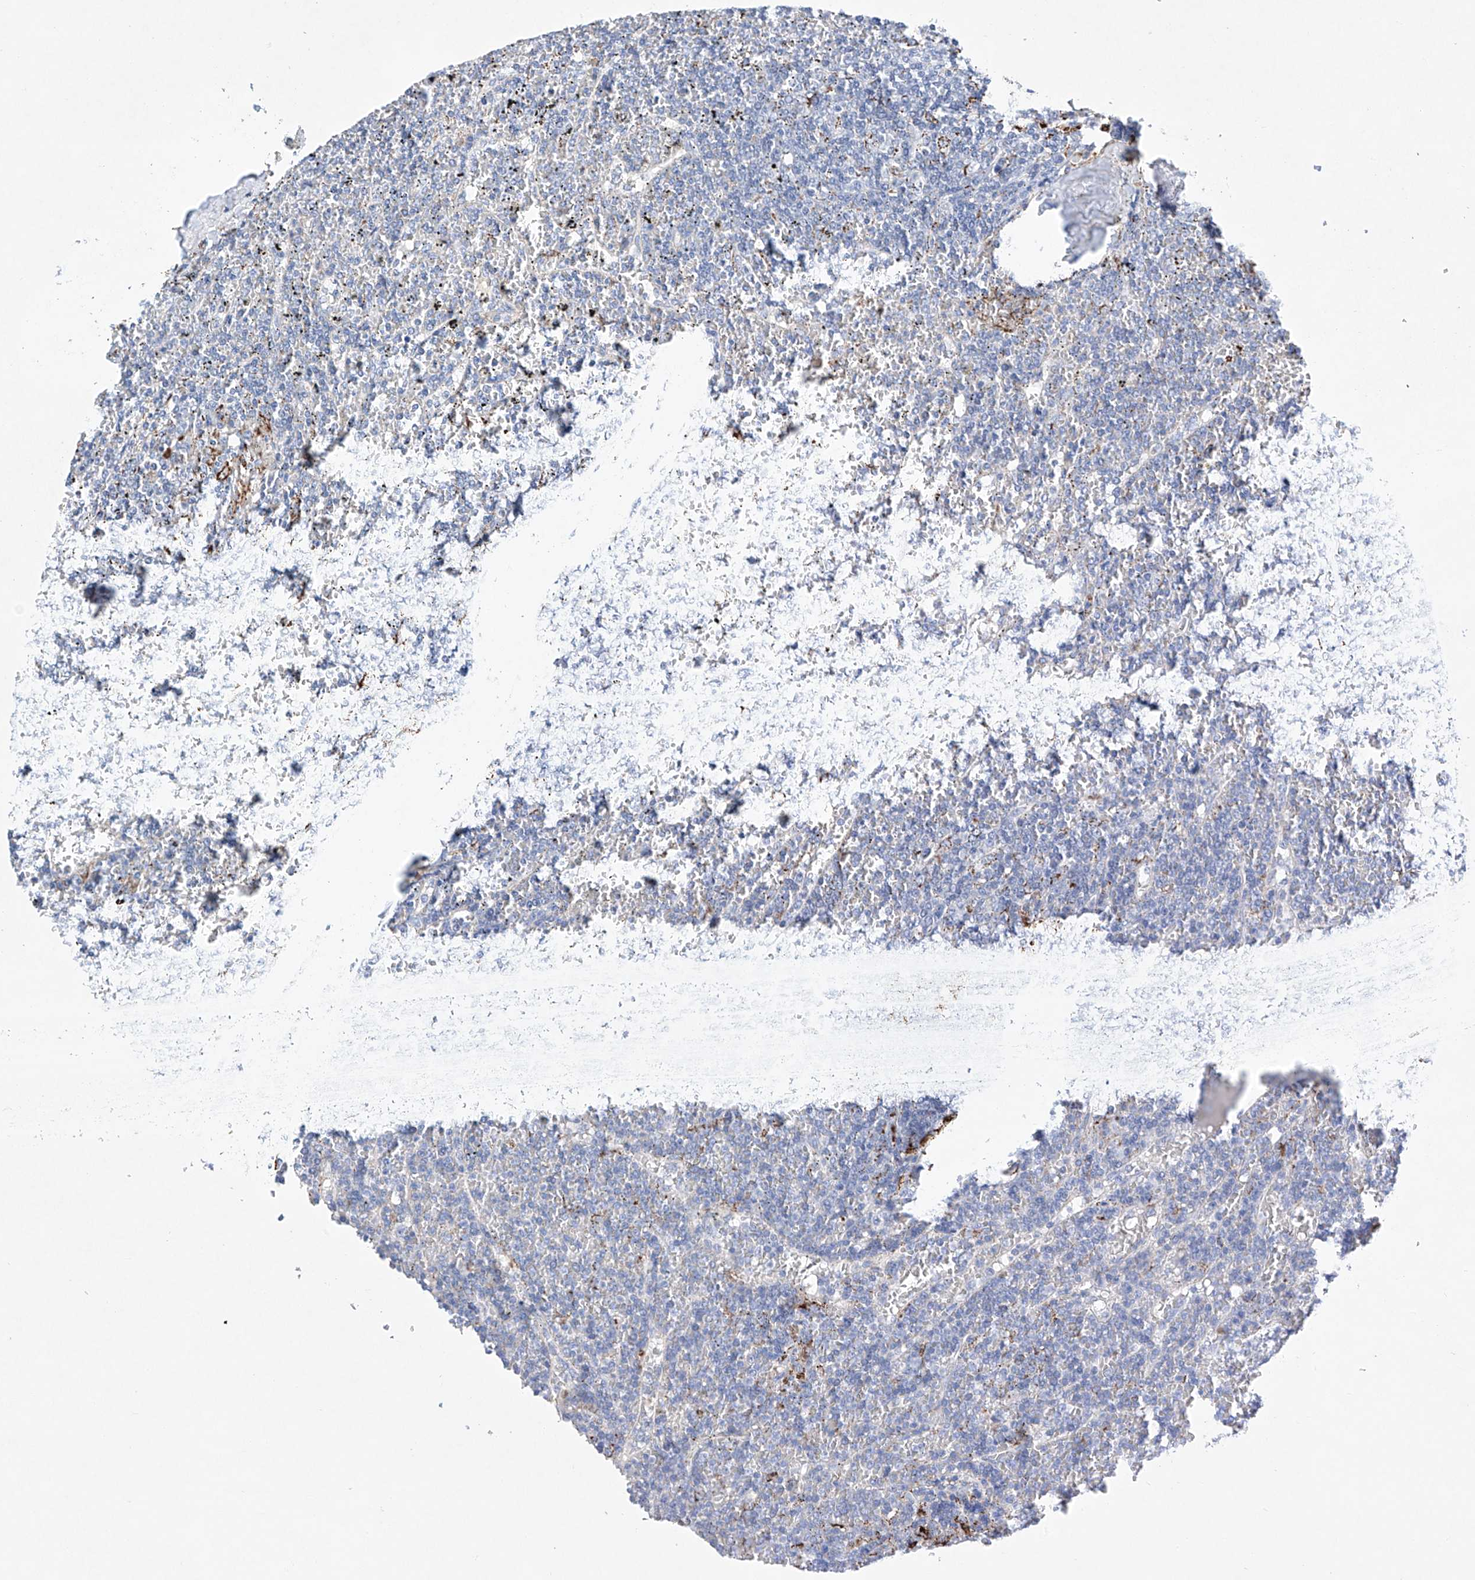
{"staining": {"intensity": "negative", "quantity": "none", "location": "none"}, "tissue": "lymphoma", "cell_type": "Tumor cells", "image_type": "cancer", "snomed": [{"axis": "morphology", "description": "Malignant lymphoma, non-Hodgkin's type, Low grade"}, {"axis": "topography", "description": "Spleen"}], "caption": "Tumor cells are negative for brown protein staining in malignant lymphoma, non-Hodgkin's type (low-grade).", "gene": "NRROS", "patient": {"sex": "female", "age": 19}}